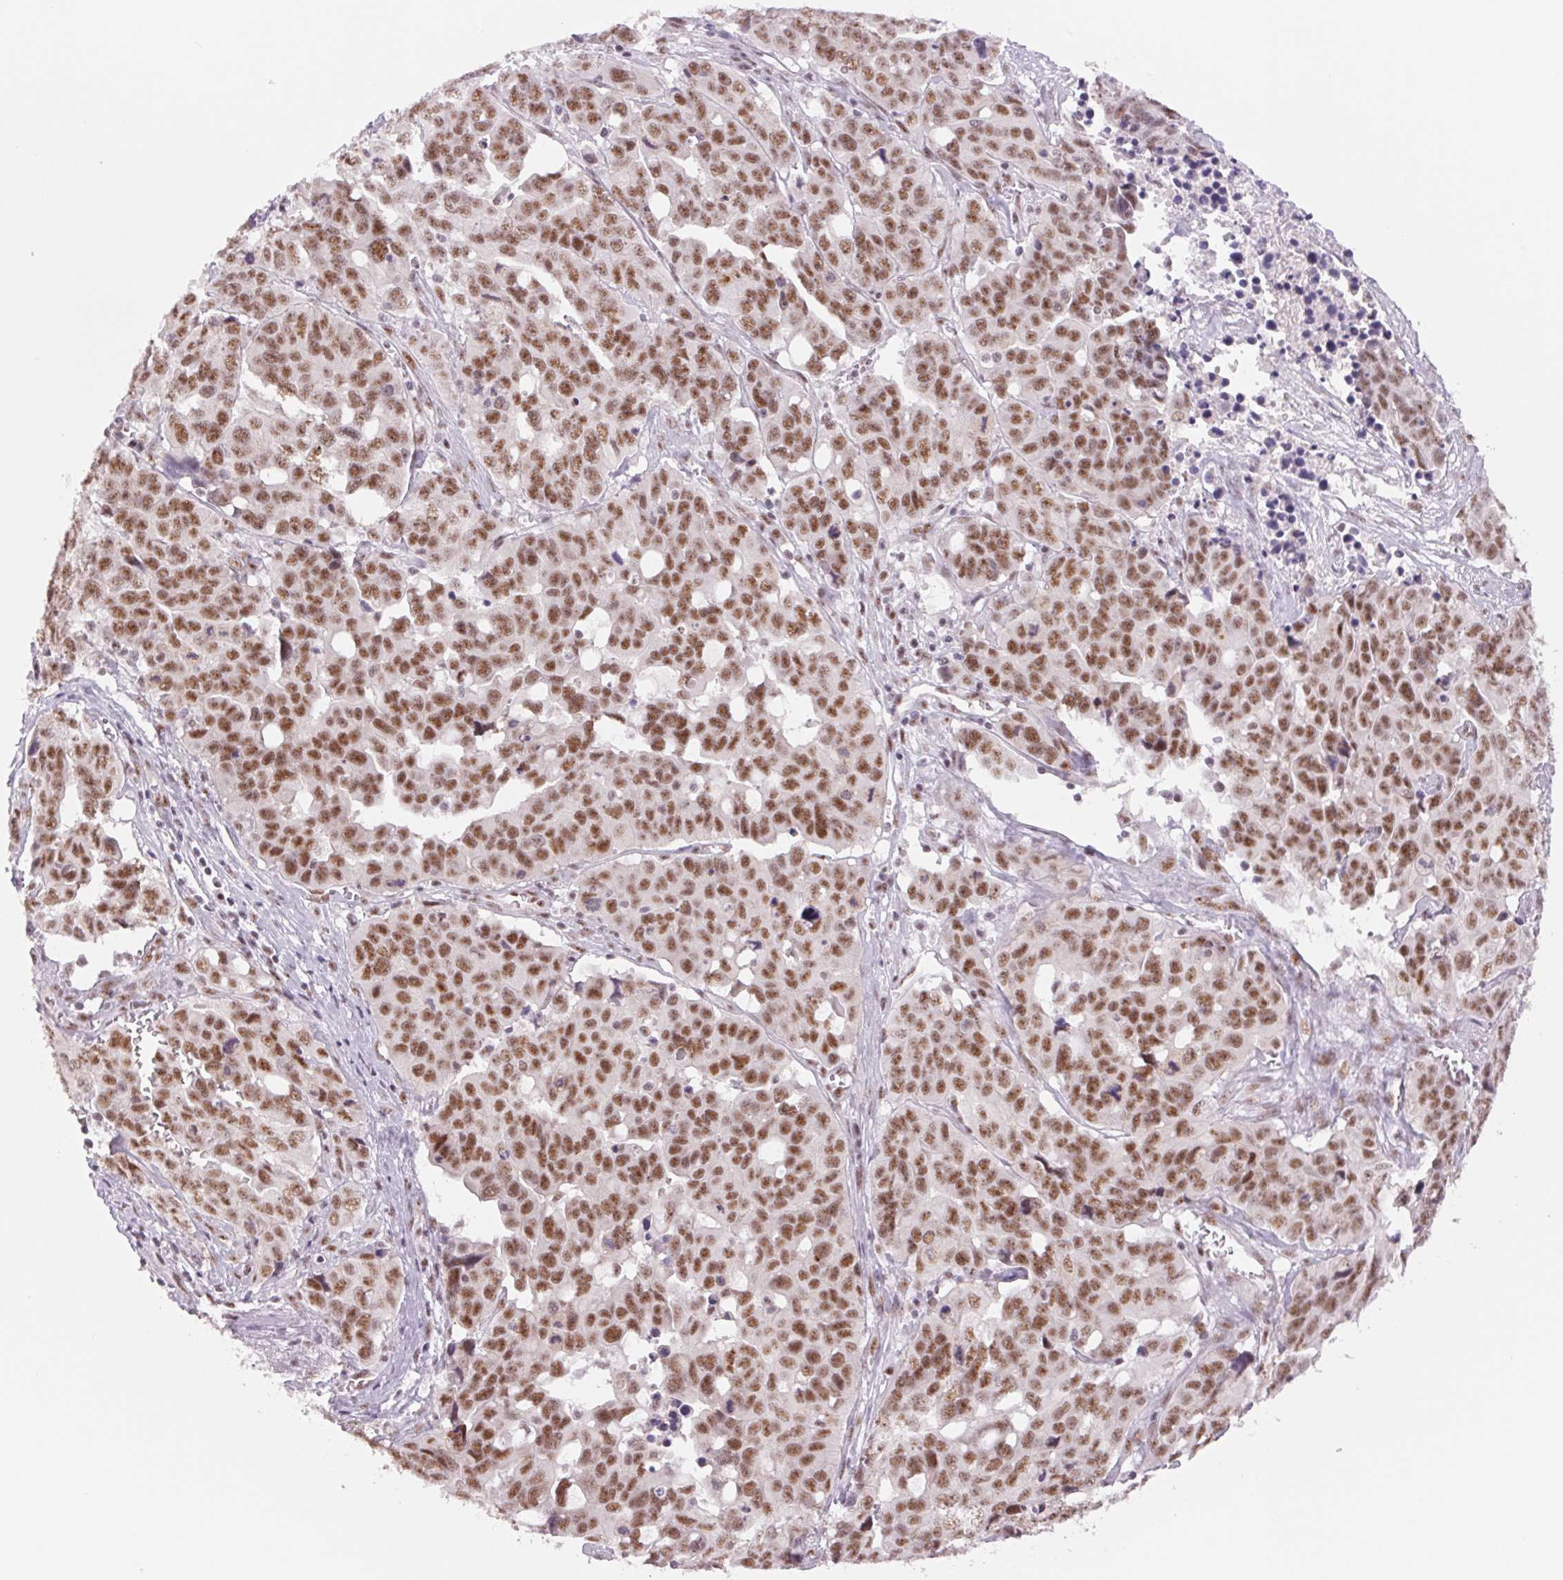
{"staining": {"intensity": "moderate", "quantity": ">75%", "location": "nuclear"}, "tissue": "ovarian cancer", "cell_type": "Tumor cells", "image_type": "cancer", "snomed": [{"axis": "morphology", "description": "Carcinoma, endometroid"}, {"axis": "topography", "description": "Ovary"}], "caption": "The immunohistochemical stain highlights moderate nuclear staining in tumor cells of ovarian cancer tissue.", "gene": "ZC3H14", "patient": {"sex": "female", "age": 78}}